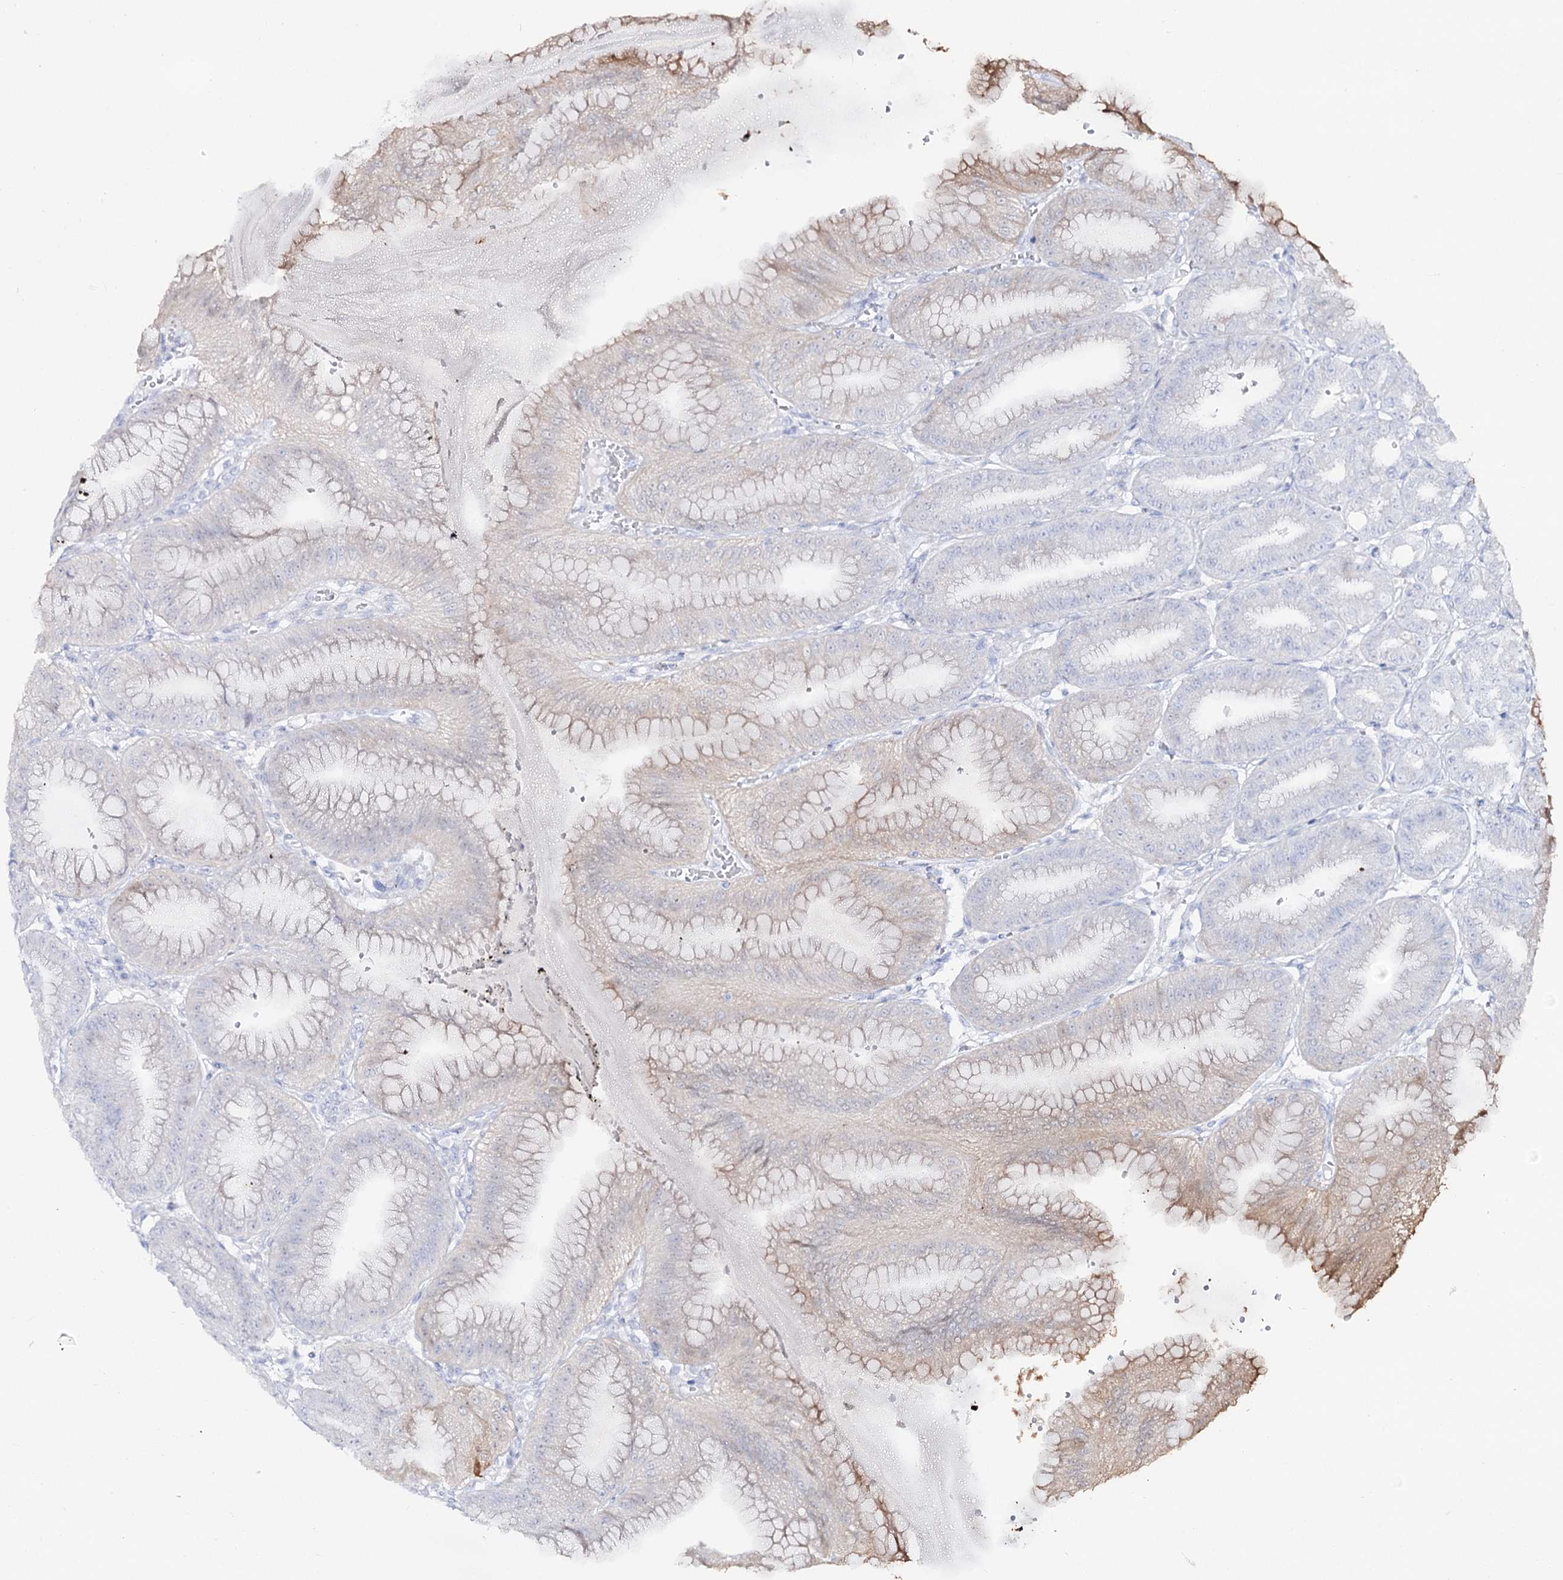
{"staining": {"intensity": "moderate", "quantity": "<25%", "location": "cytoplasmic/membranous"}, "tissue": "stomach", "cell_type": "Glandular cells", "image_type": "normal", "snomed": [{"axis": "morphology", "description": "Normal tissue, NOS"}, {"axis": "topography", "description": "Stomach, lower"}], "caption": "A high-resolution photomicrograph shows IHC staining of benign stomach, which displays moderate cytoplasmic/membranous positivity in approximately <25% of glandular cells. (Brightfield microscopy of DAB IHC at high magnification).", "gene": "SLC3A1", "patient": {"sex": "male", "age": 71}}